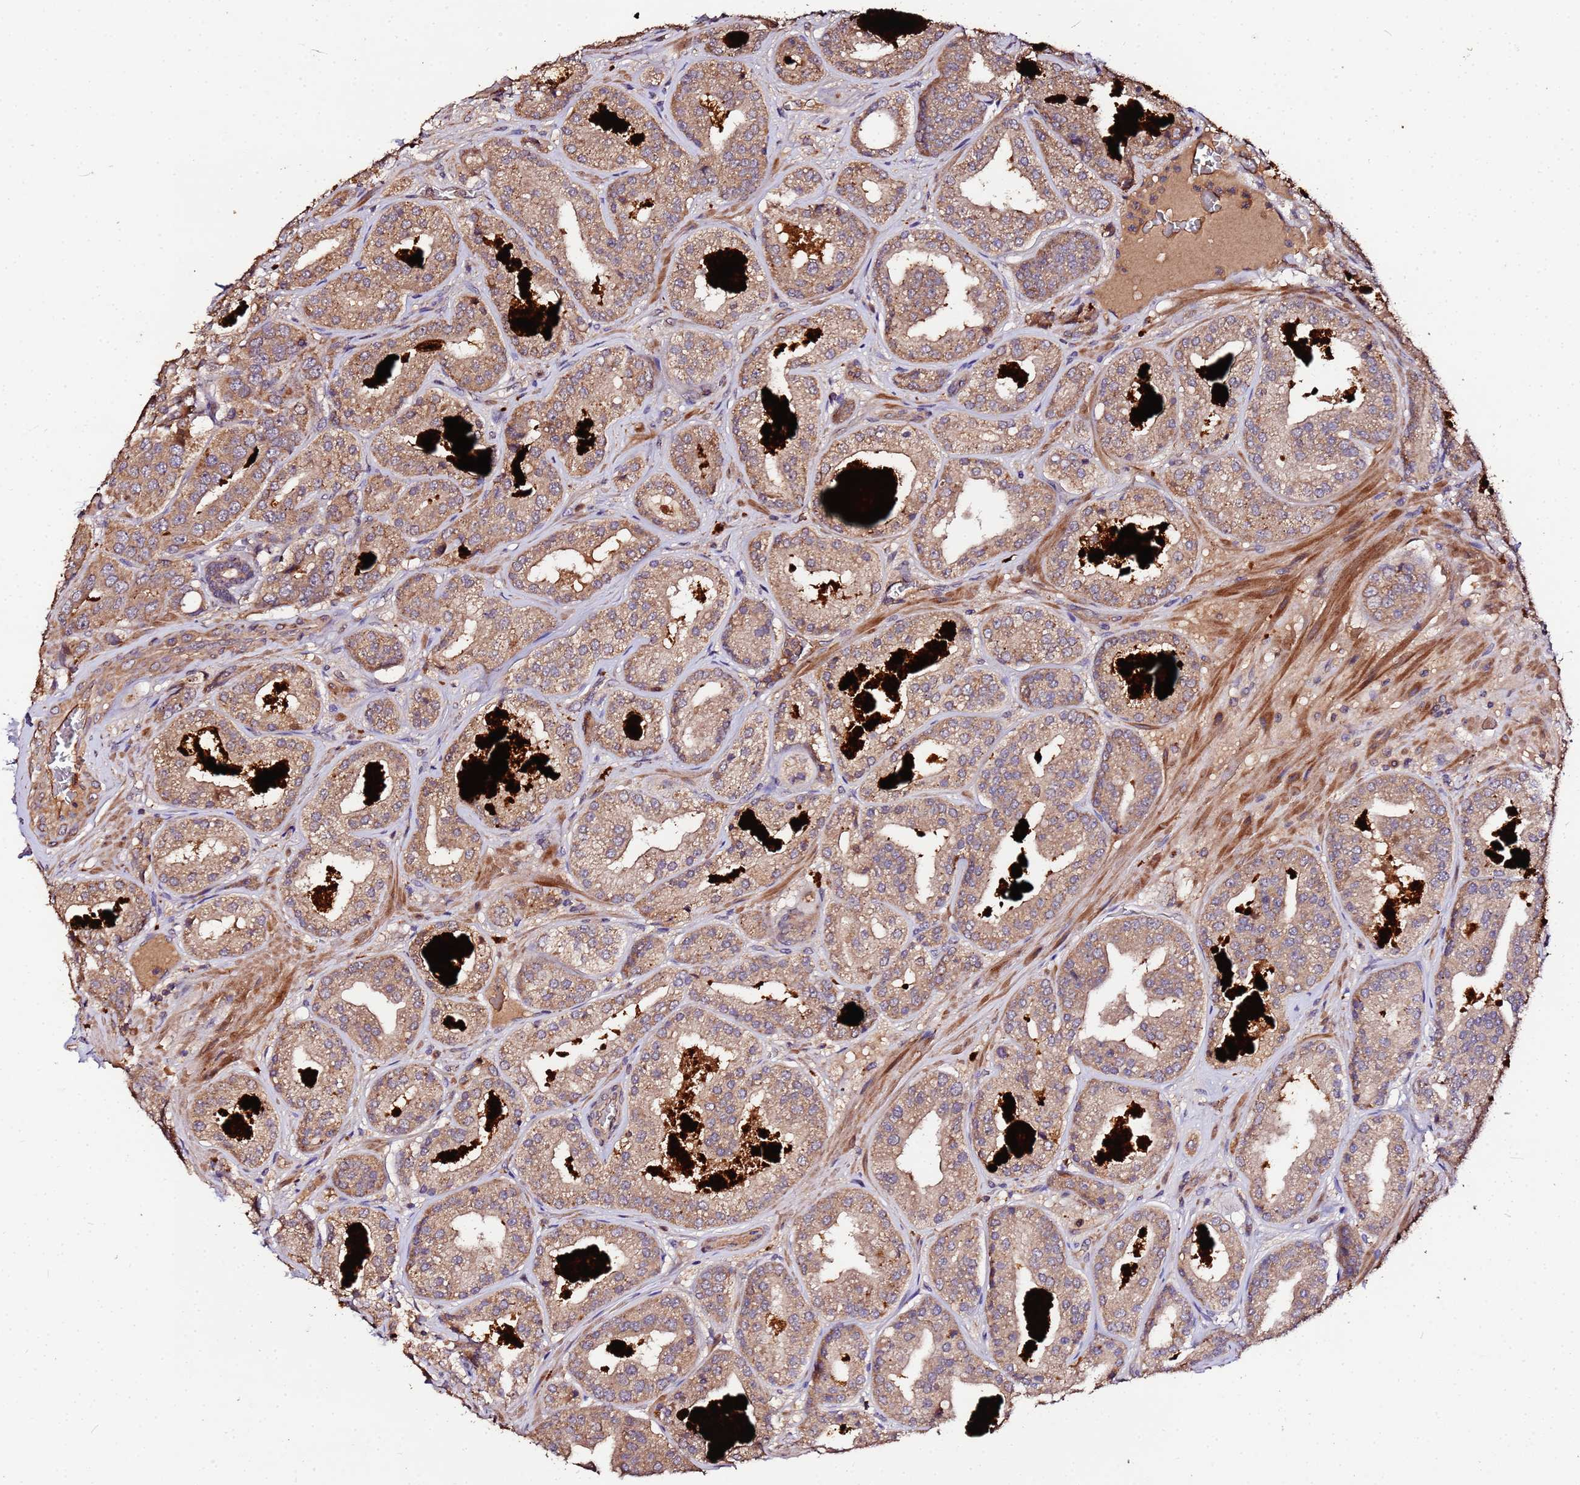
{"staining": {"intensity": "moderate", "quantity": ">75%", "location": "cytoplasmic/membranous"}, "tissue": "prostate cancer", "cell_type": "Tumor cells", "image_type": "cancer", "snomed": [{"axis": "morphology", "description": "Adenocarcinoma, High grade"}, {"axis": "topography", "description": "Prostate"}], "caption": "Approximately >75% of tumor cells in prostate cancer (high-grade adenocarcinoma) reveal moderate cytoplasmic/membranous protein expression as visualized by brown immunohistochemical staining.", "gene": "MTERF1", "patient": {"sex": "male", "age": 63}}